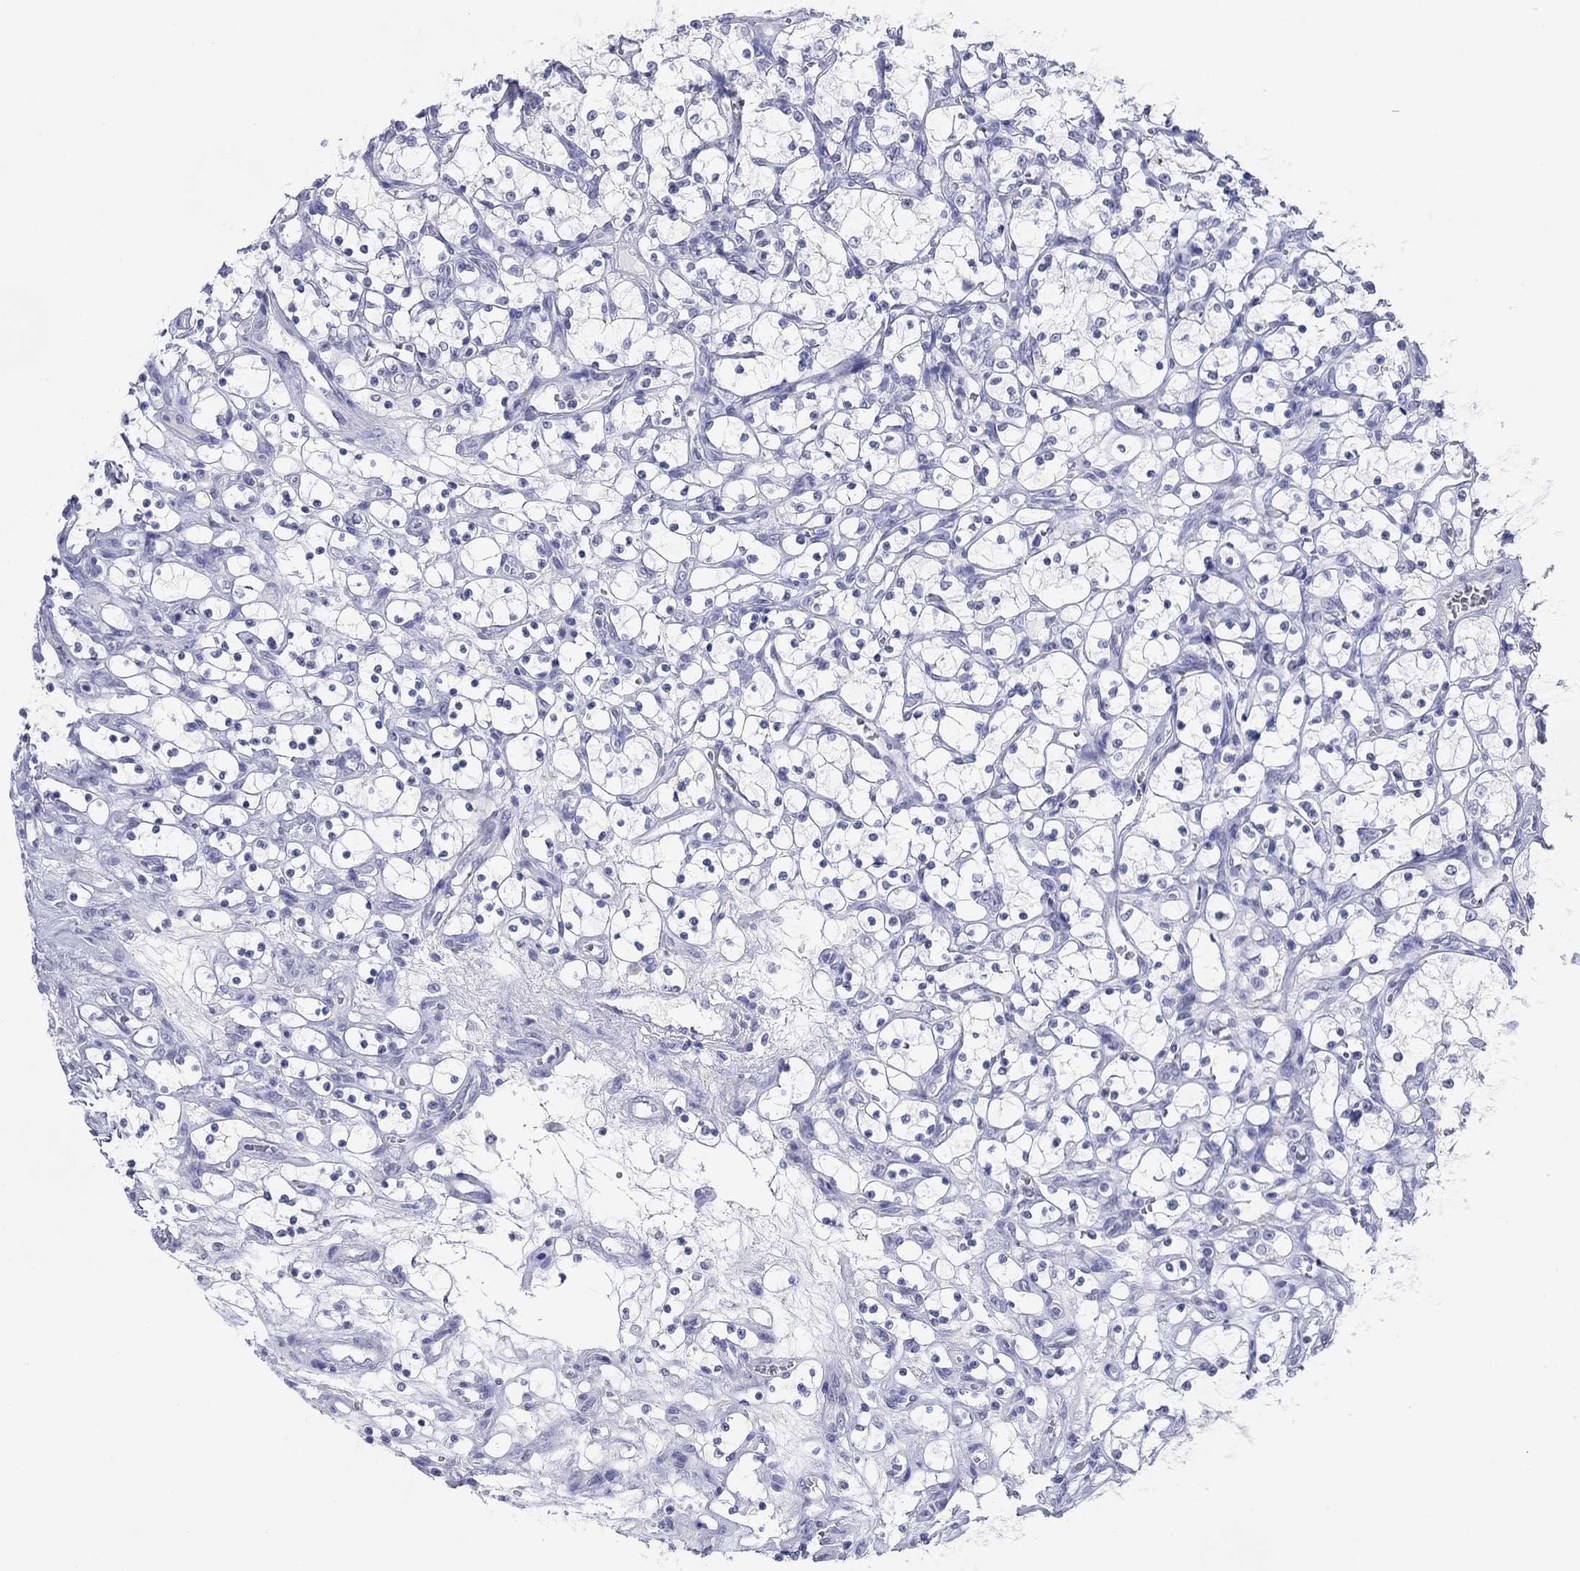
{"staining": {"intensity": "negative", "quantity": "none", "location": "none"}, "tissue": "renal cancer", "cell_type": "Tumor cells", "image_type": "cancer", "snomed": [{"axis": "morphology", "description": "Adenocarcinoma, NOS"}, {"axis": "topography", "description": "Kidney"}], "caption": "An immunohistochemistry histopathology image of renal adenocarcinoma is shown. There is no staining in tumor cells of renal adenocarcinoma.", "gene": "PDYN", "patient": {"sex": "female", "age": 69}}